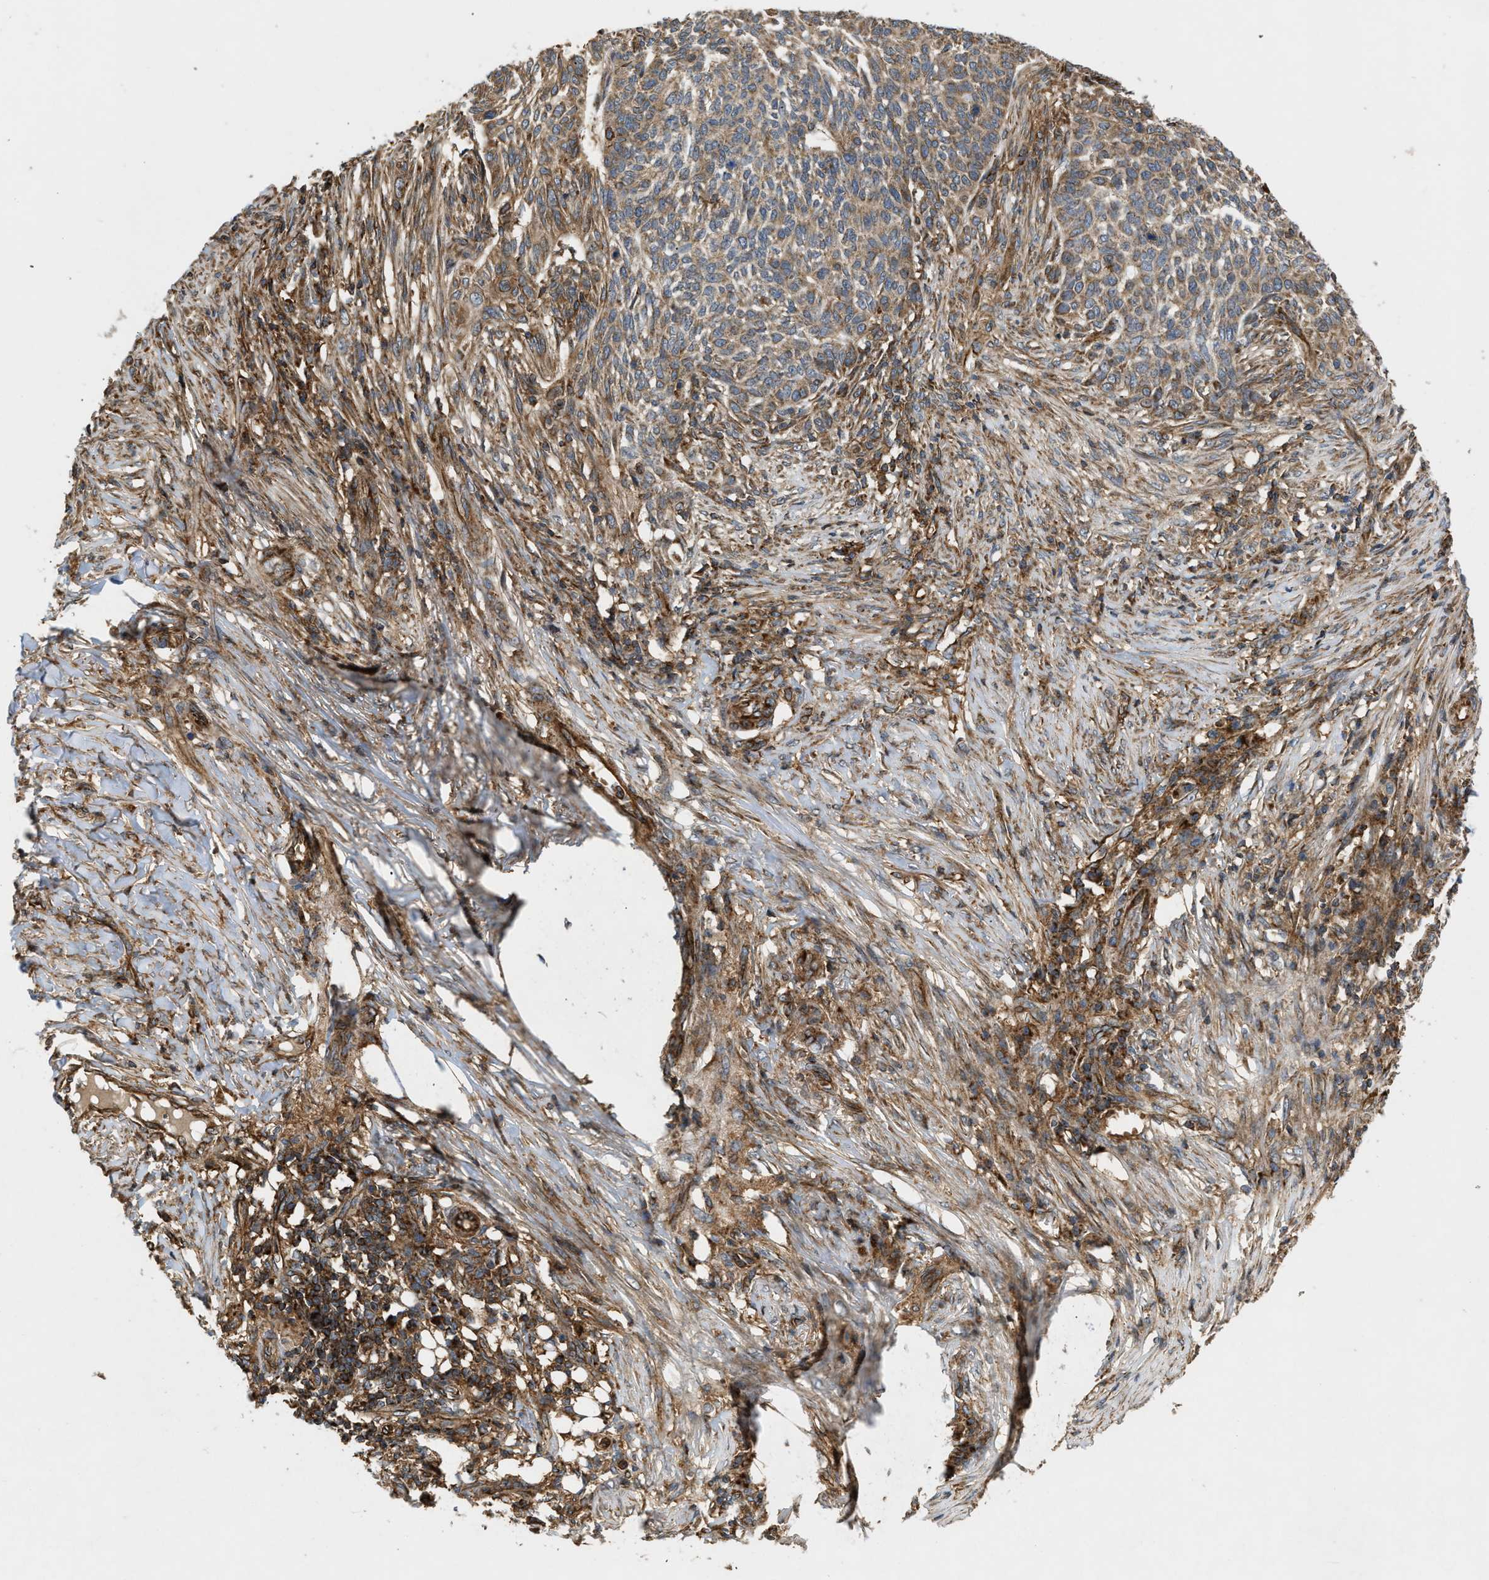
{"staining": {"intensity": "moderate", "quantity": ">75%", "location": "cytoplasmic/membranous"}, "tissue": "skin cancer", "cell_type": "Tumor cells", "image_type": "cancer", "snomed": [{"axis": "morphology", "description": "Basal cell carcinoma"}, {"axis": "topography", "description": "Skin"}], "caption": "Skin cancer was stained to show a protein in brown. There is medium levels of moderate cytoplasmic/membranous staining in about >75% of tumor cells.", "gene": "GNB4", "patient": {"sex": "male", "age": 85}}